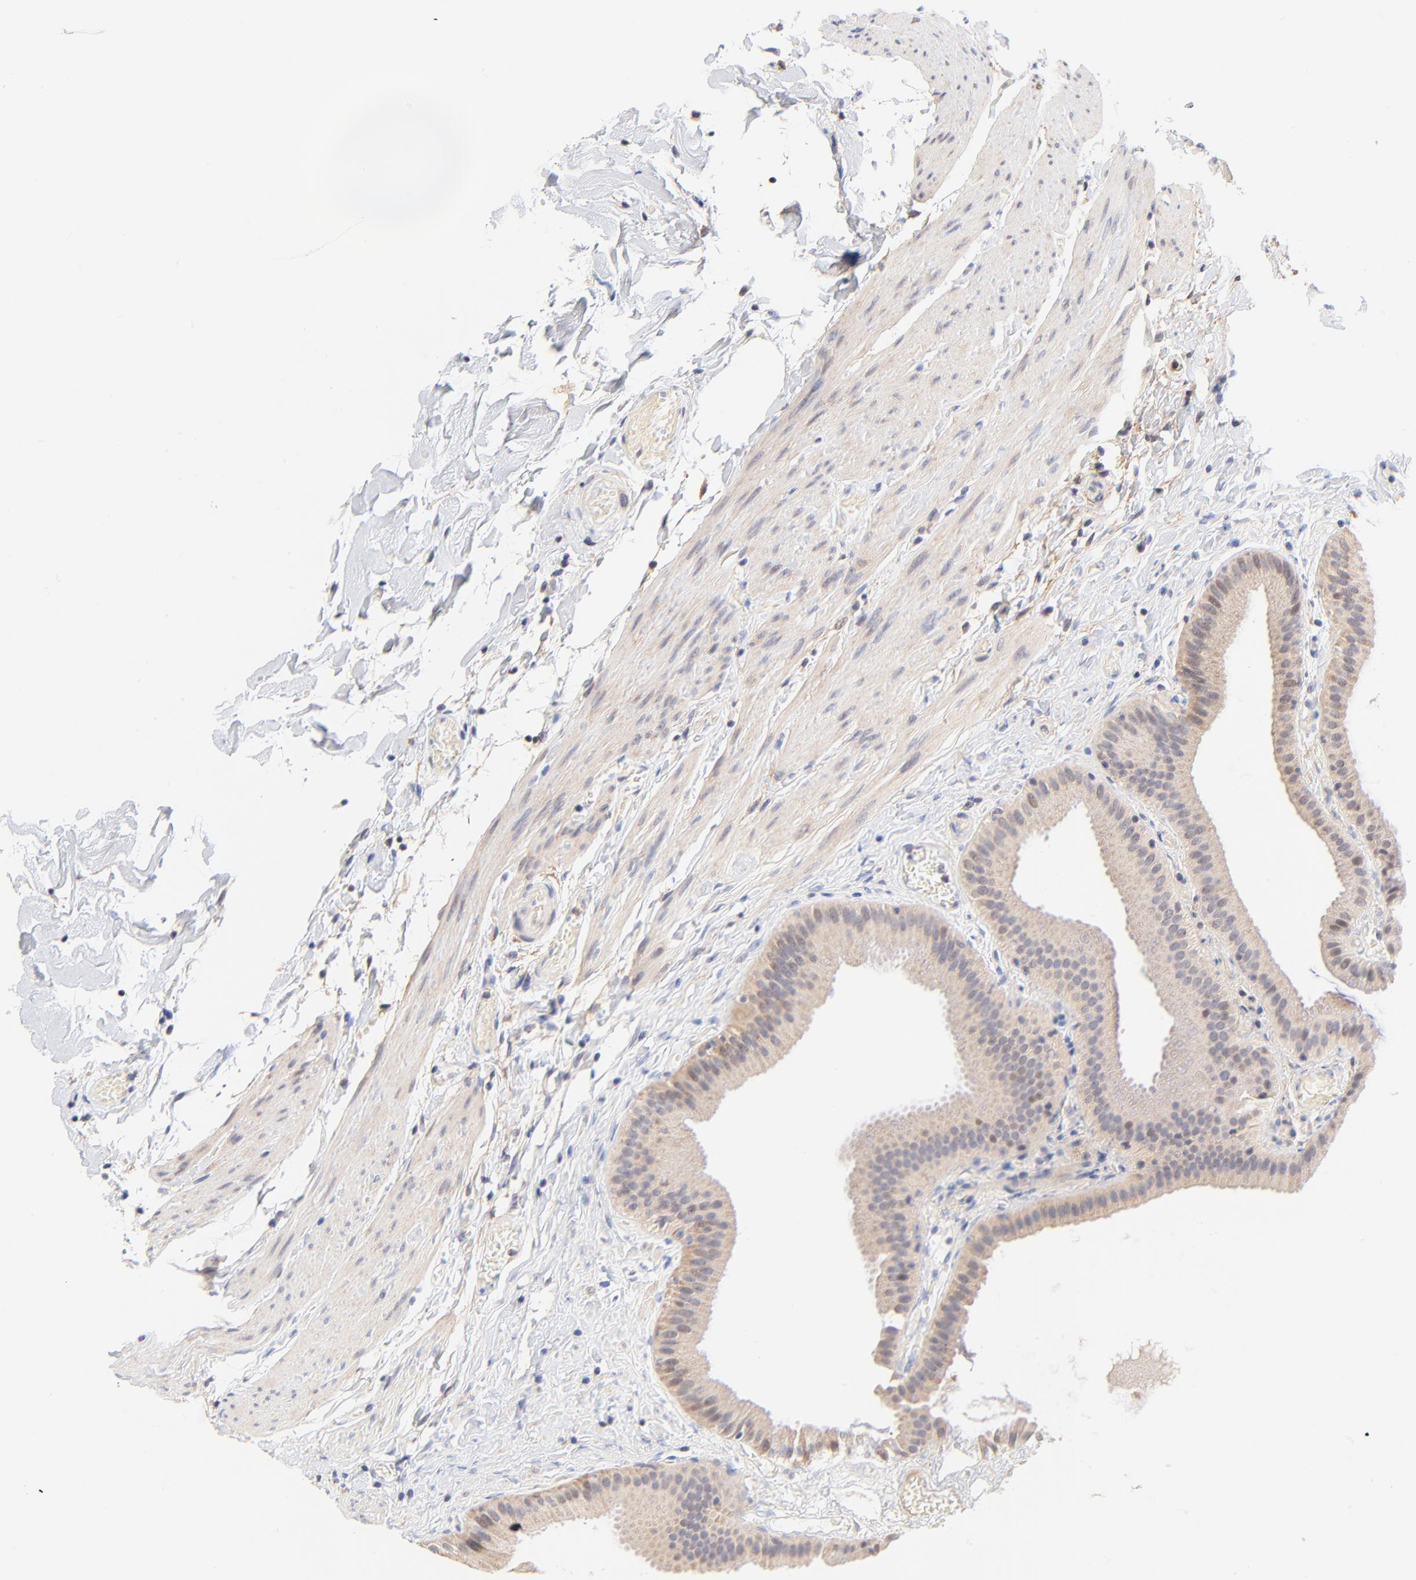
{"staining": {"intensity": "weak", "quantity": ">75%", "location": "cytoplasmic/membranous"}, "tissue": "gallbladder", "cell_type": "Glandular cells", "image_type": "normal", "snomed": [{"axis": "morphology", "description": "Normal tissue, NOS"}, {"axis": "topography", "description": "Gallbladder"}], "caption": "Protein staining demonstrates weak cytoplasmic/membranous staining in approximately >75% of glandular cells in unremarkable gallbladder.", "gene": "PTK7", "patient": {"sex": "female", "age": 63}}